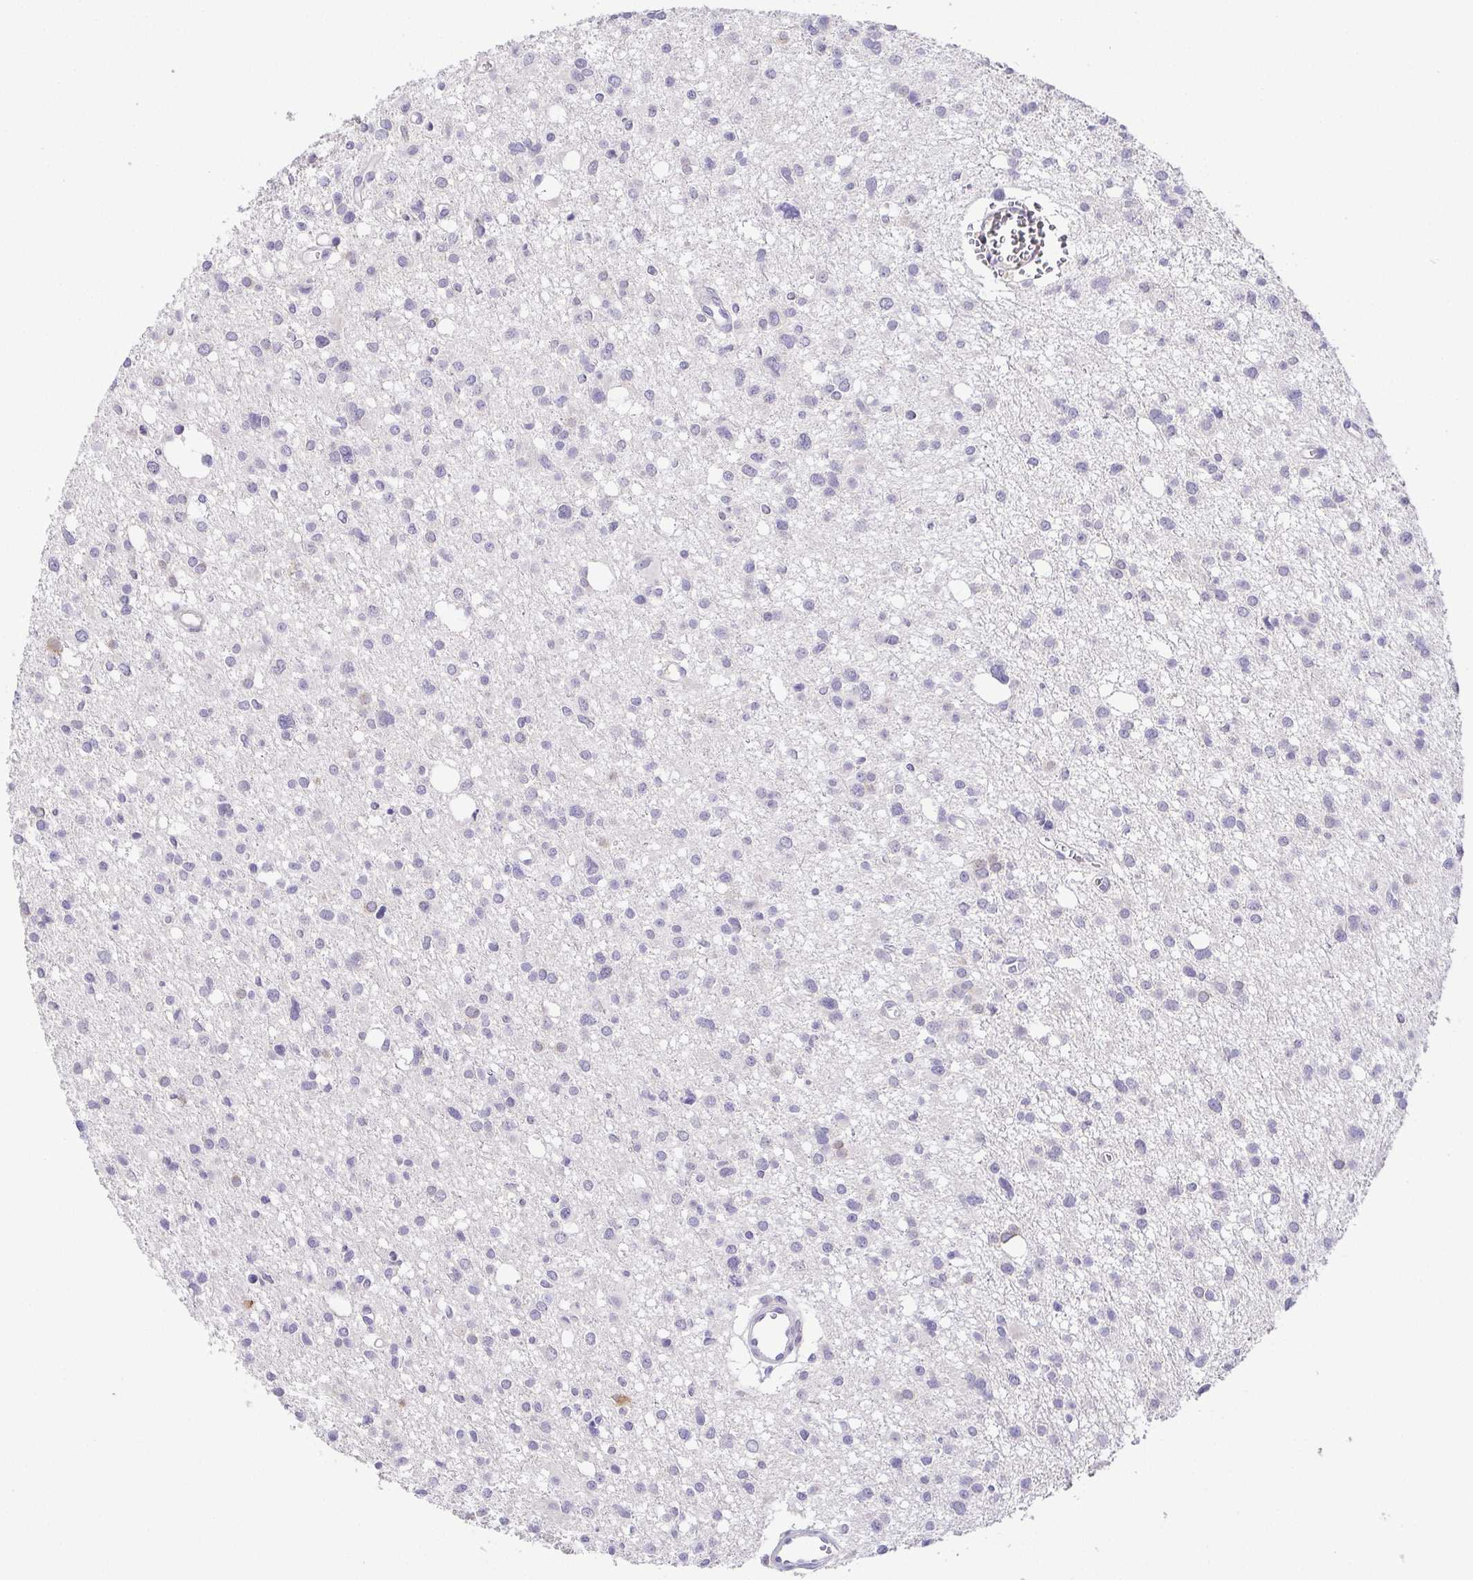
{"staining": {"intensity": "negative", "quantity": "none", "location": "none"}, "tissue": "glioma", "cell_type": "Tumor cells", "image_type": "cancer", "snomed": [{"axis": "morphology", "description": "Glioma, malignant, High grade"}, {"axis": "topography", "description": "Brain"}], "caption": "IHC micrograph of malignant glioma (high-grade) stained for a protein (brown), which shows no positivity in tumor cells. (DAB immunohistochemistry (IHC) with hematoxylin counter stain).", "gene": "RNASE7", "patient": {"sex": "male", "age": 23}}